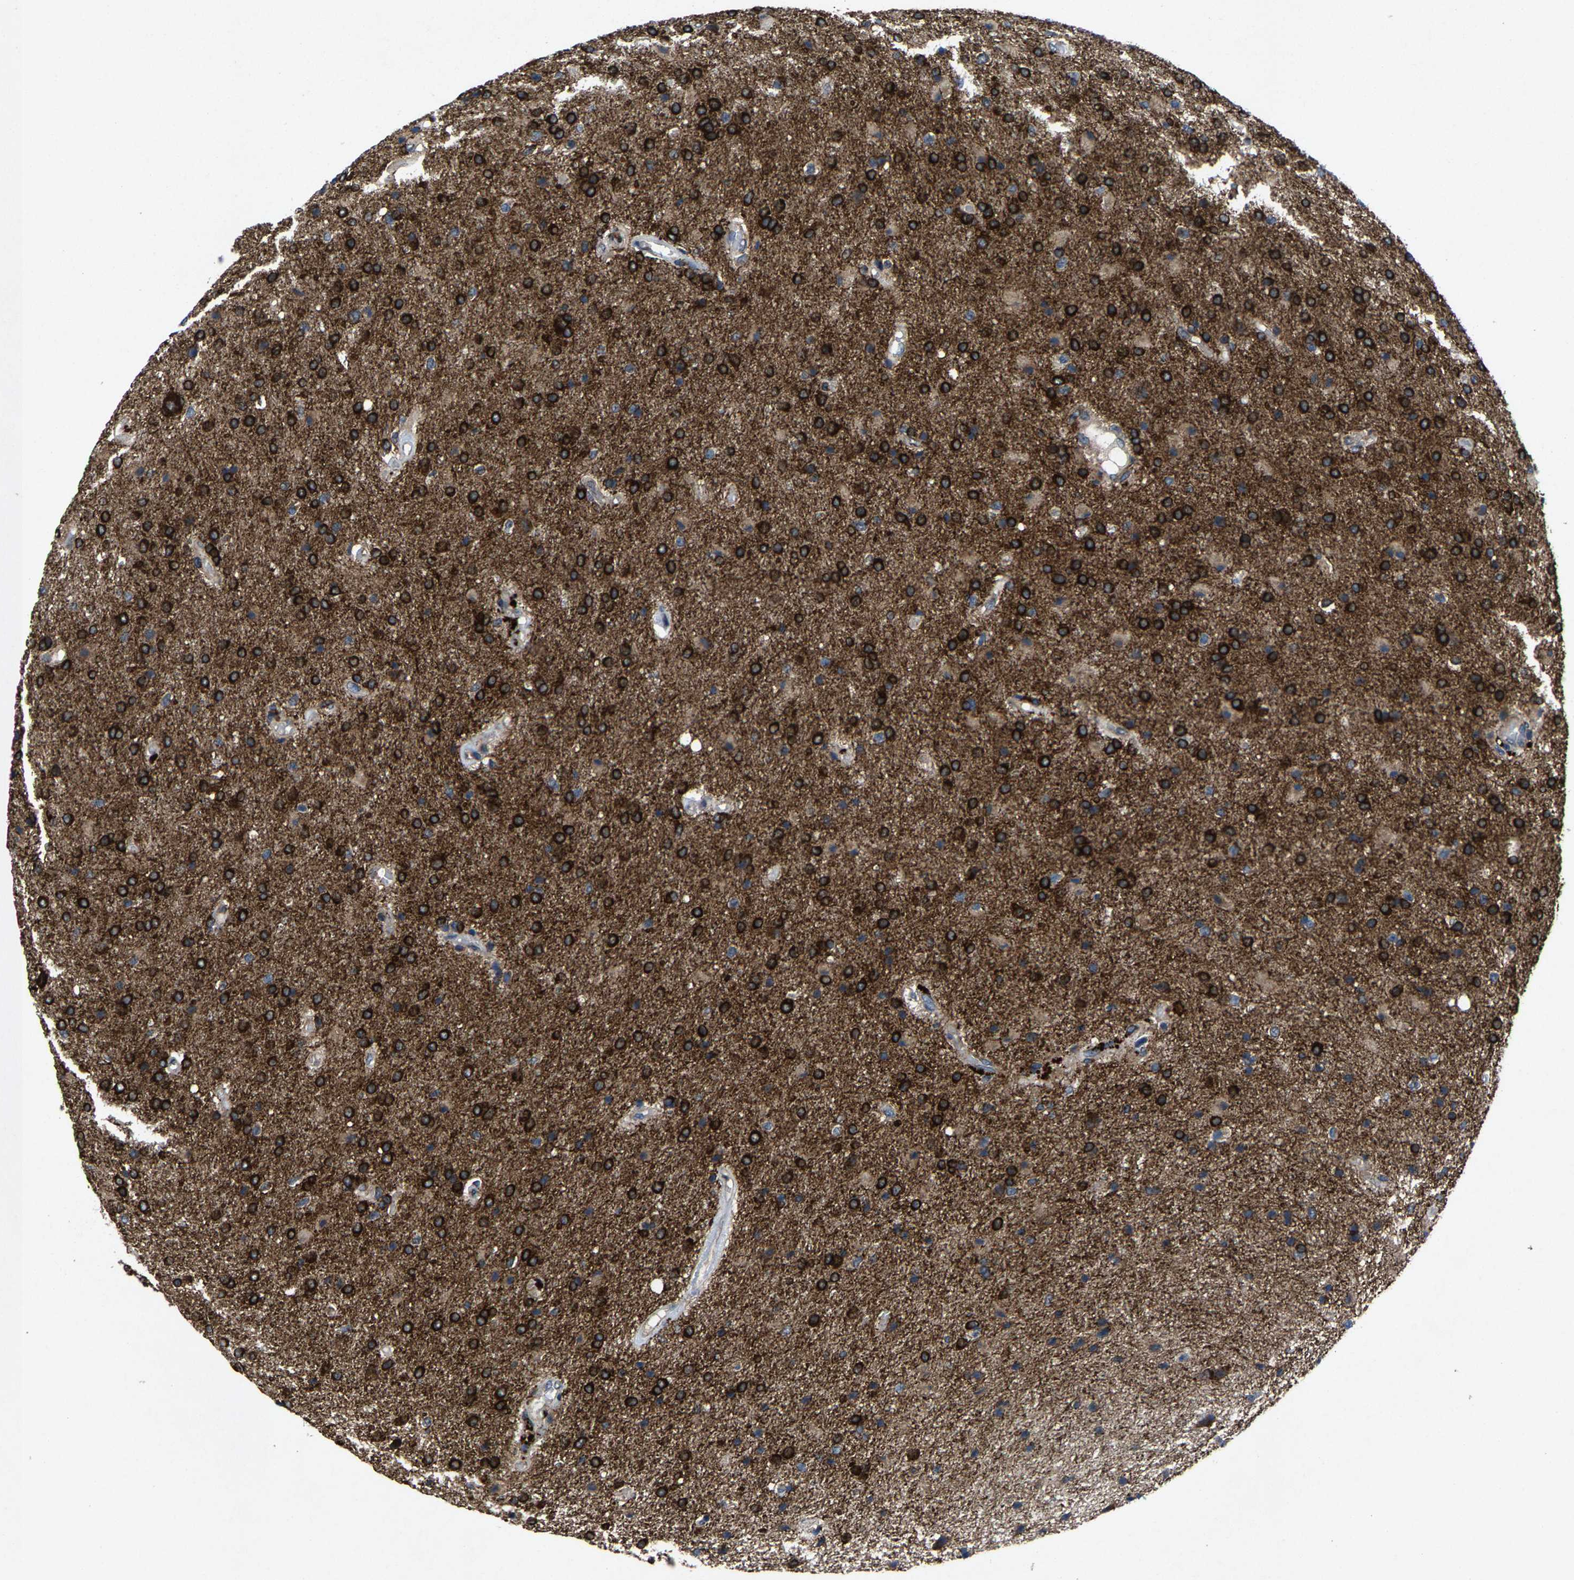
{"staining": {"intensity": "strong", "quantity": ">75%", "location": "cytoplasmic/membranous"}, "tissue": "glioma", "cell_type": "Tumor cells", "image_type": "cancer", "snomed": [{"axis": "morphology", "description": "Glioma, malignant, High grade"}, {"axis": "topography", "description": "Brain"}], "caption": "Glioma stained with DAB (3,3'-diaminobenzidine) IHC displays high levels of strong cytoplasmic/membranous positivity in about >75% of tumor cells. The staining was performed using DAB (3,3'-diaminobenzidine), with brown indicating positive protein expression. Nuclei are stained blue with hematoxylin.", "gene": "PDP1", "patient": {"sex": "male", "age": 72}}